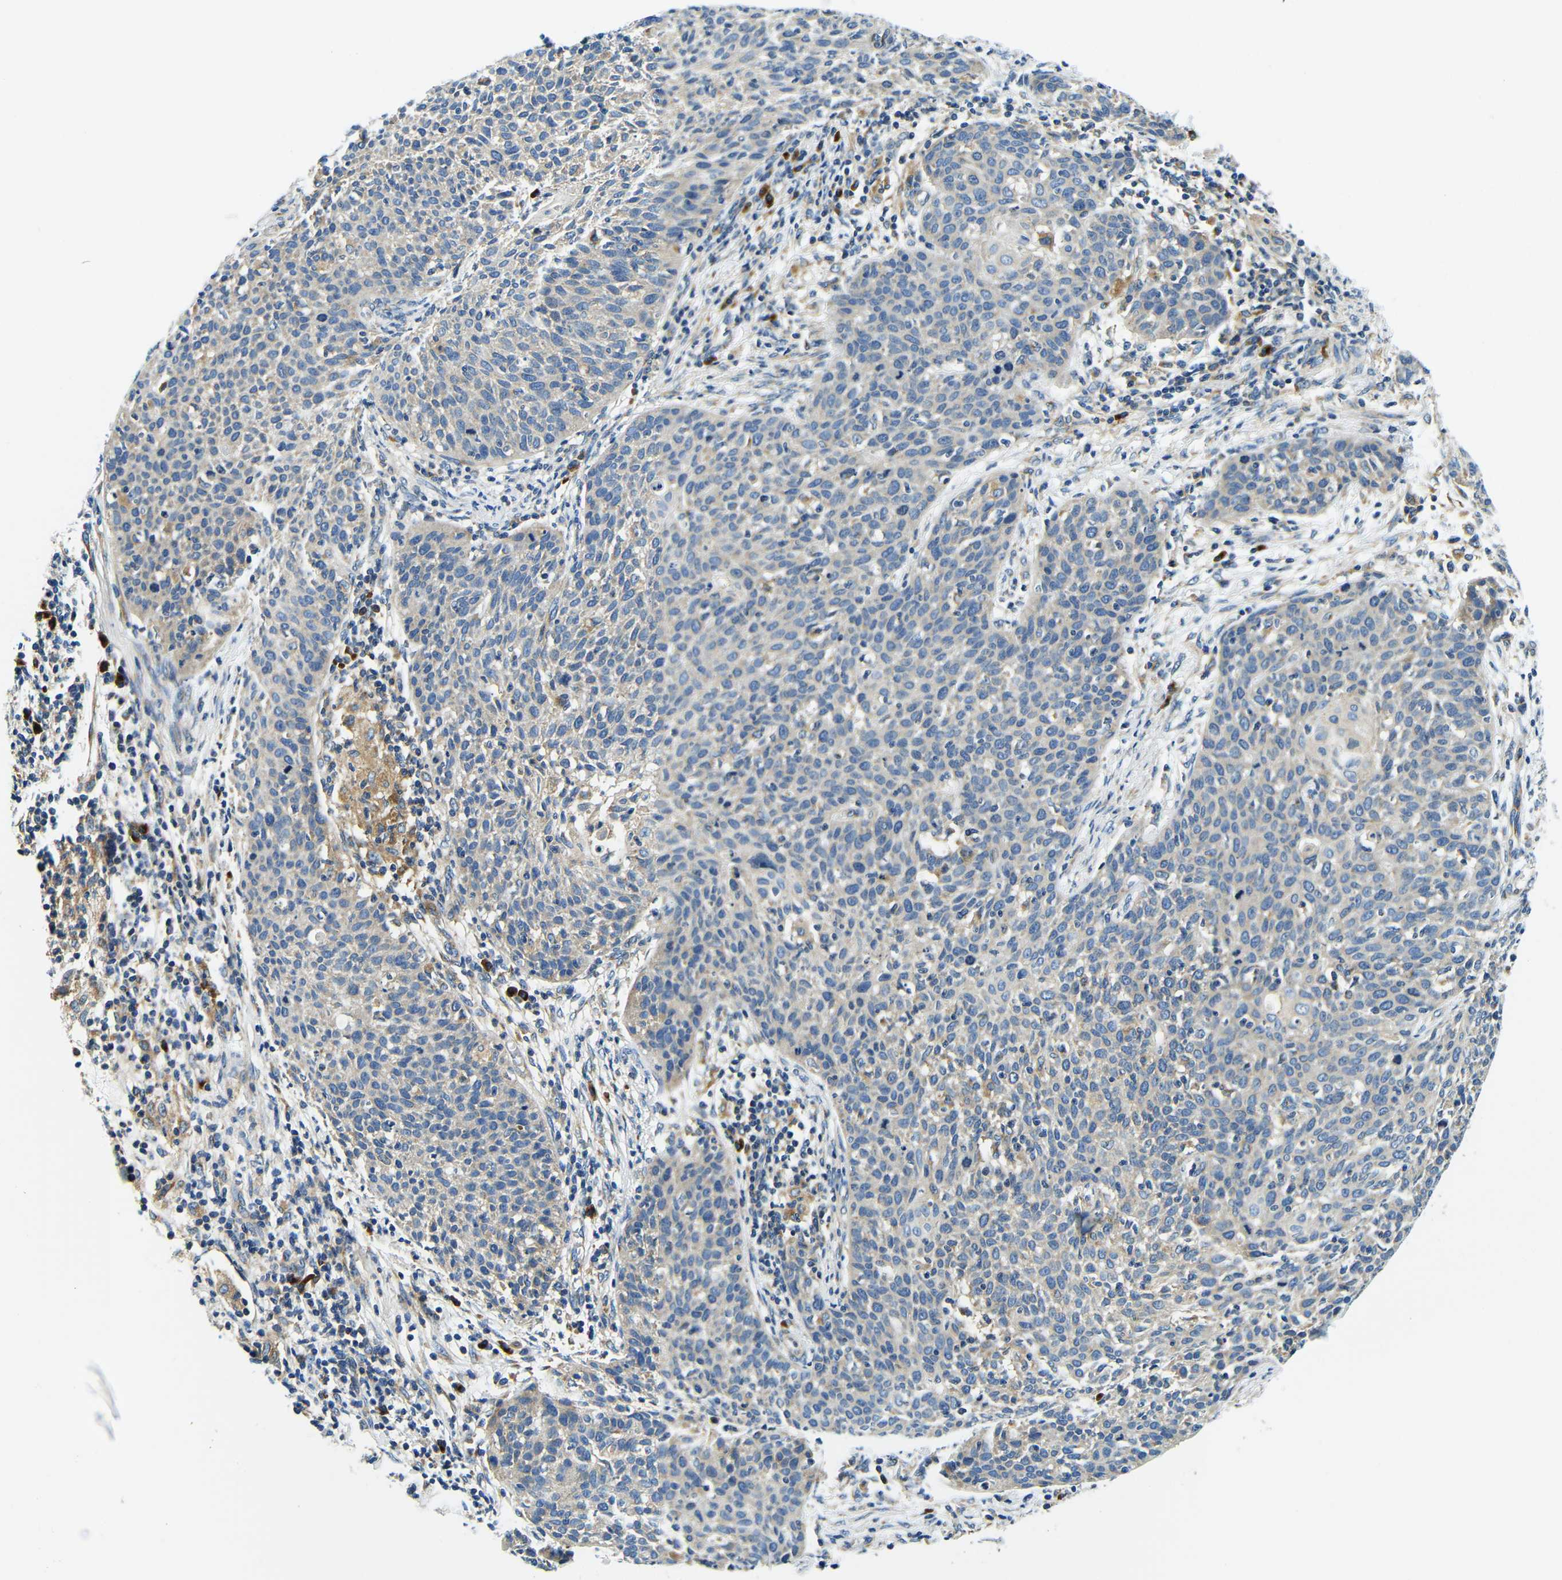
{"staining": {"intensity": "weak", "quantity": "<25%", "location": "cytoplasmic/membranous"}, "tissue": "cervical cancer", "cell_type": "Tumor cells", "image_type": "cancer", "snomed": [{"axis": "morphology", "description": "Squamous cell carcinoma, NOS"}, {"axis": "topography", "description": "Cervix"}], "caption": "Tumor cells show no significant expression in cervical cancer. (Immunohistochemistry, brightfield microscopy, high magnification).", "gene": "USO1", "patient": {"sex": "female", "age": 38}}